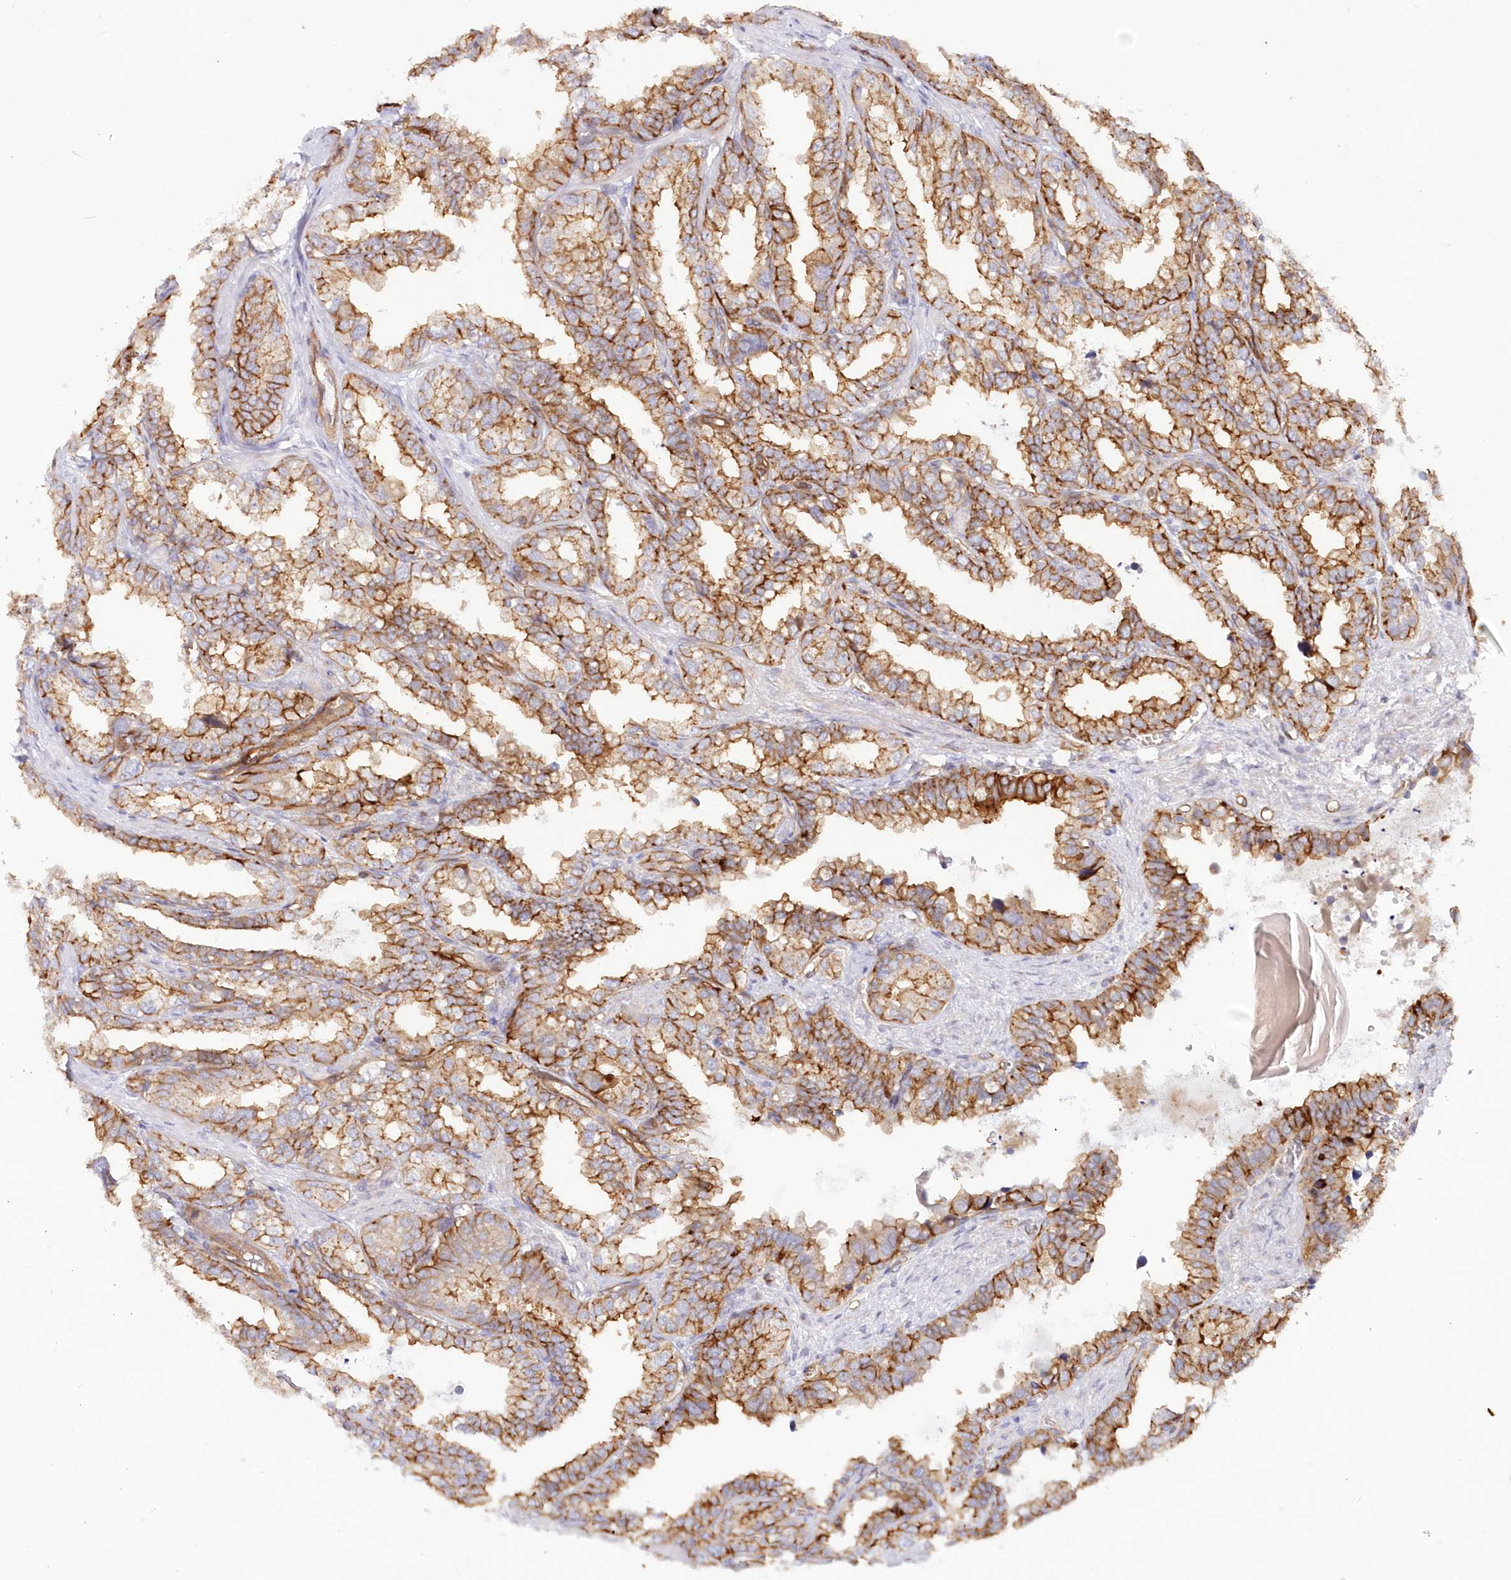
{"staining": {"intensity": "strong", "quantity": ">75%", "location": "cytoplasmic/membranous"}, "tissue": "seminal vesicle", "cell_type": "Glandular cells", "image_type": "normal", "snomed": [{"axis": "morphology", "description": "Normal tissue, NOS"}, {"axis": "topography", "description": "Prostate"}, {"axis": "topography", "description": "Seminal veicle"}], "caption": "Protein staining demonstrates strong cytoplasmic/membranous staining in about >75% of glandular cells in normal seminal vesicle.", "gene": "AFAP1L2", "patient": {"sex": "male", "age": 51}}